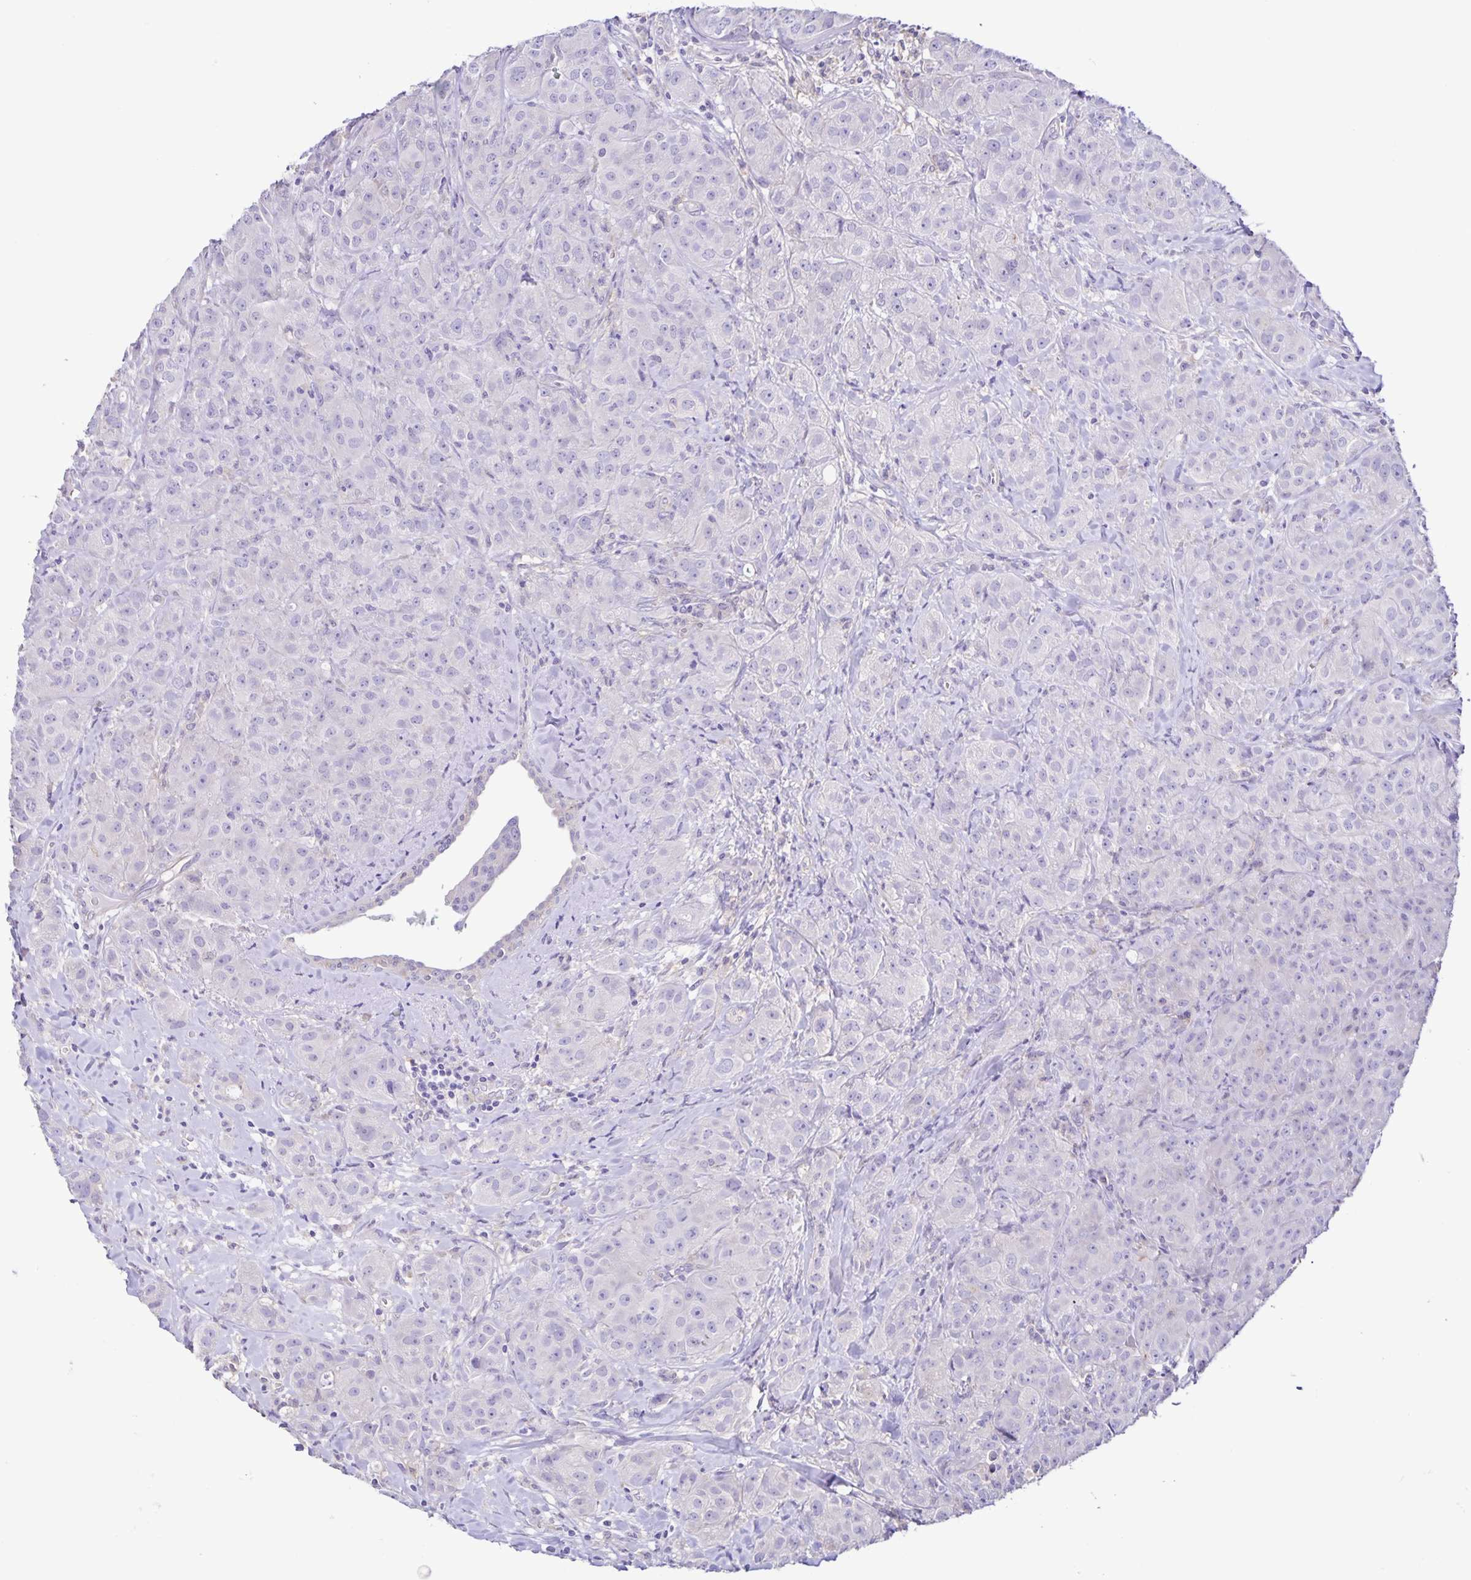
{"staining": {"intensity": "negative", "quantity": "none", "location": "none"}, "tissue": "breast cancer", "cell_type": "Tumor cells", "image_type": "cancer", "snomed": [{"axis": "morphology", "description": "Normal tissue, NOS"}, {"axis": "morphology", "description": "Duct carcinoma"}, {"axis": "topography", "description": "Breast"}], "caption": "Tumor cells are negative for protein expression in human breast cancer (invasive ductal carcinoma).", "gene": "BOLL", "patient": {"sex": "female", "age": 43}}